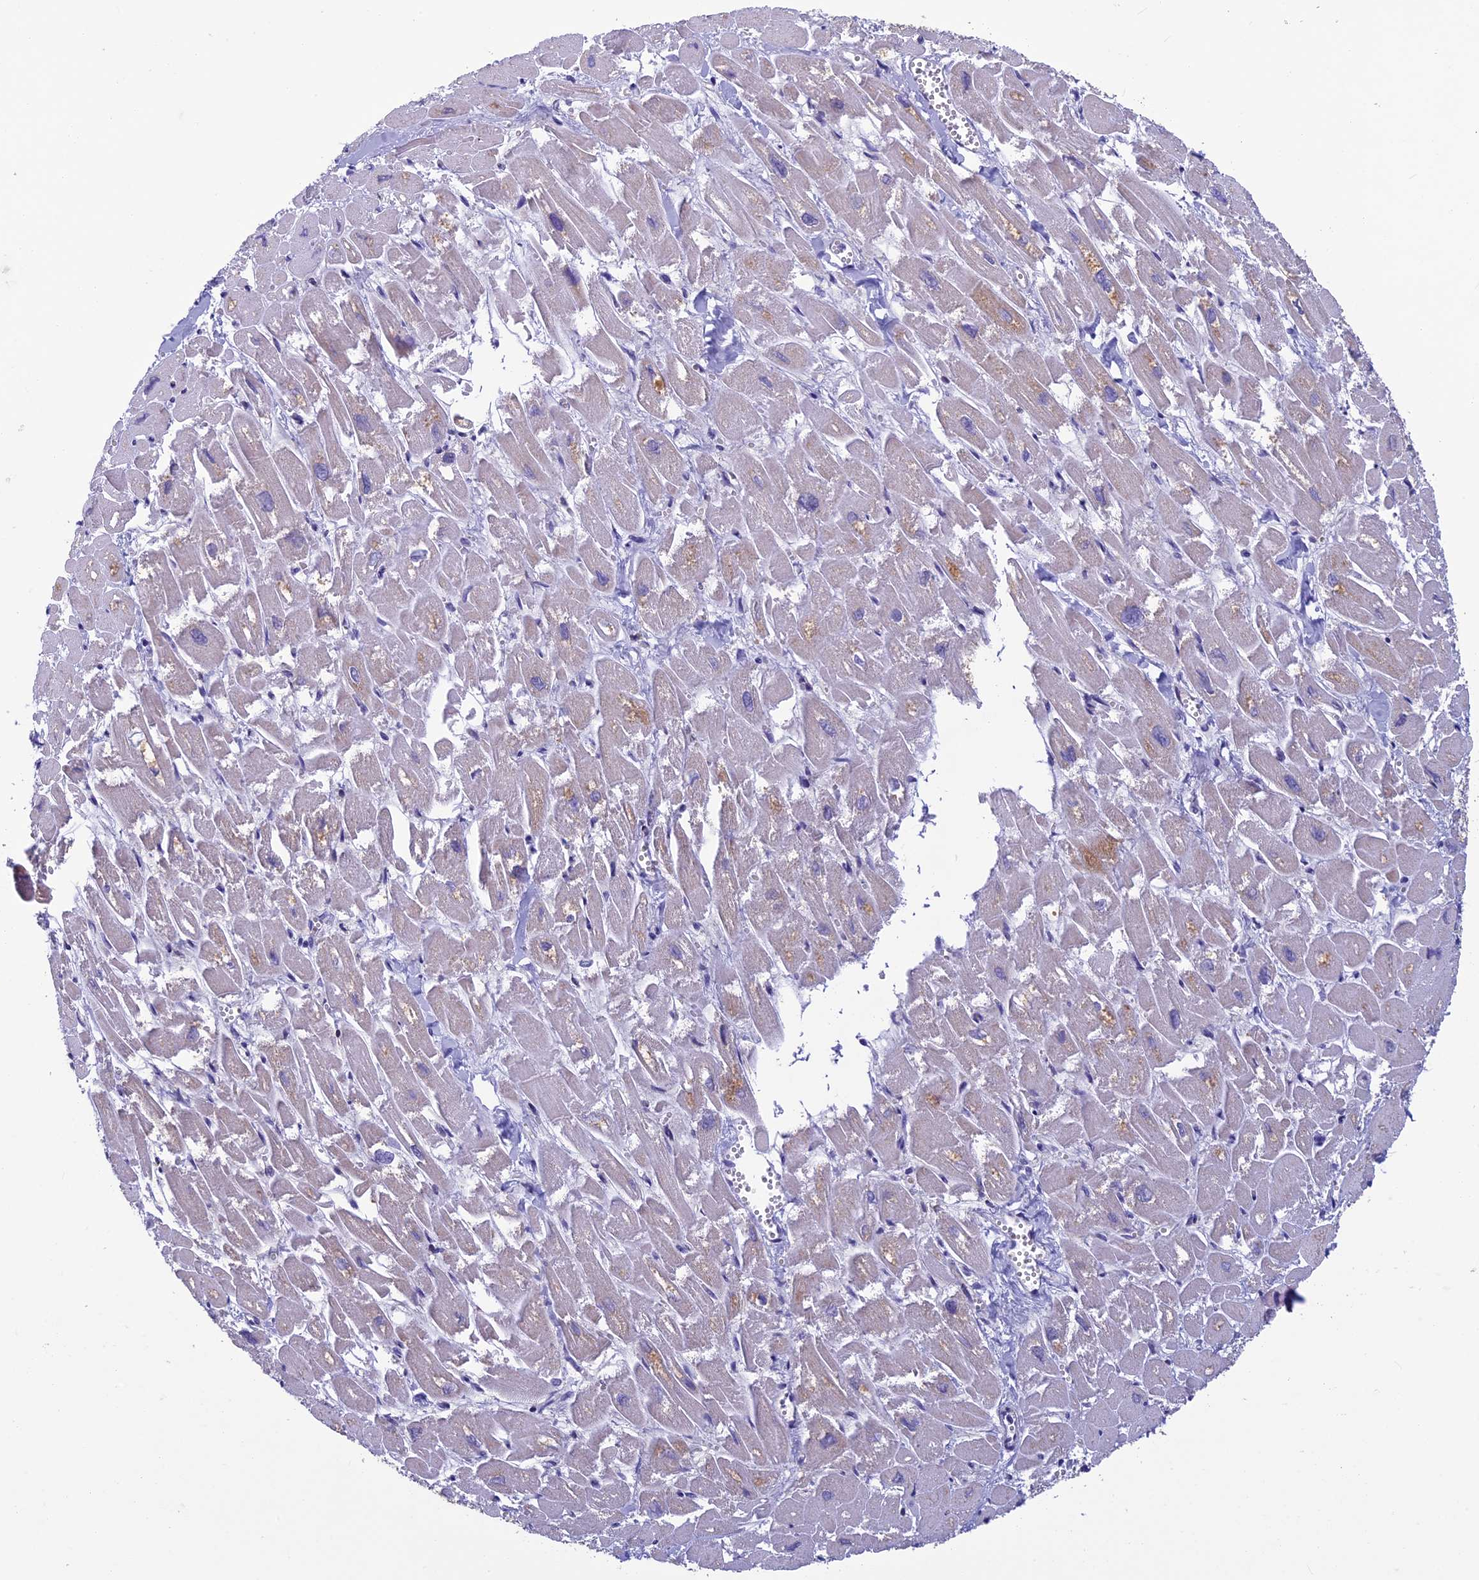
{"staining": {"intensity": "negative", "quantity": "none", "location": "none"}, "tissue": "heart muscle", "cell_type": "Cardiomyocytes", "image_type": "normal", "snomed": [{"axis": "morphology", "description": "Normal tissue, NOS"}, {"axis": "topography", "description": "Heart"}], "caption": "This is a histopathology image of immunohistochemistry (IHC) staining of unremarkable heart muscle, which shows no expression in cardiomyocytes. (Stains: DAB (3,3'-diaminobenzidine) immunohistochemistry with hematoxylin counter stain, Microscopy: brightfield microscopy at high magnification).", "gene": "MFSD12", "patient": {"sex": "male", "age": 54}}